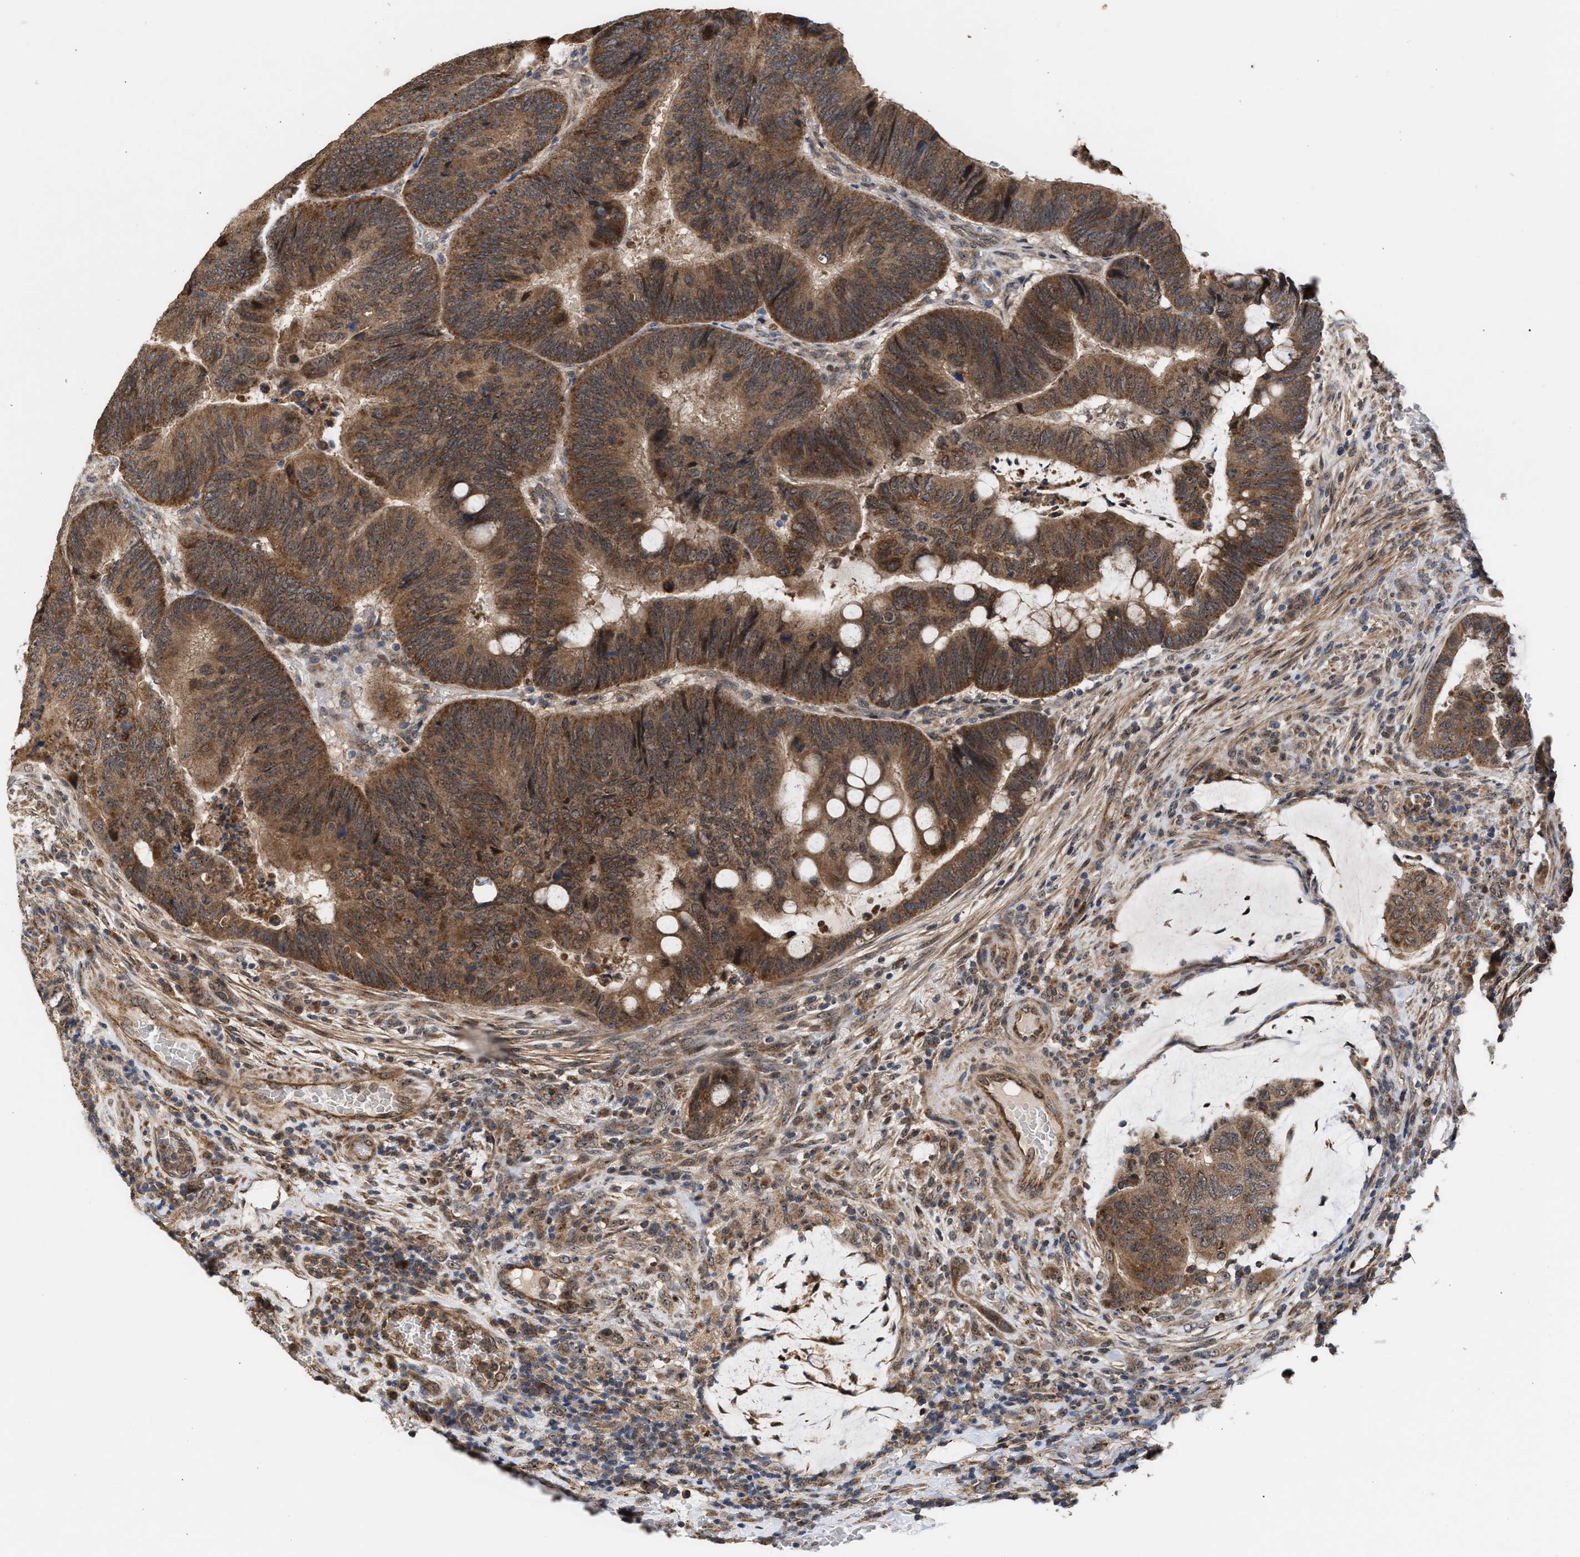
{"staining": {"intensity": "strong", "quantity": ">75%", "location": "cytoplasmic/membranous,nuclear"}, "tissue": "colorectal cancer", "cell_type": "Tumor cells", "image_type": "cancer", "snomed": [{"axis": "morphology", "description": "Normal tissue, NOS"}, {"axis": "morphology", "description": "Adenocarcinoma, NOS"}, {"axis": "topography", "description": "Rectum"}, {"axis": "topography", "description": "Peripheral nerve tissue"}], "caption": "Colorectal cancer stained for a protein exhibits strong cytoplasmic/membranous and nuclear positivity in tumor cells.", "gene": "EXOSC2", "patient": {"sex": "male", "age": 92}}